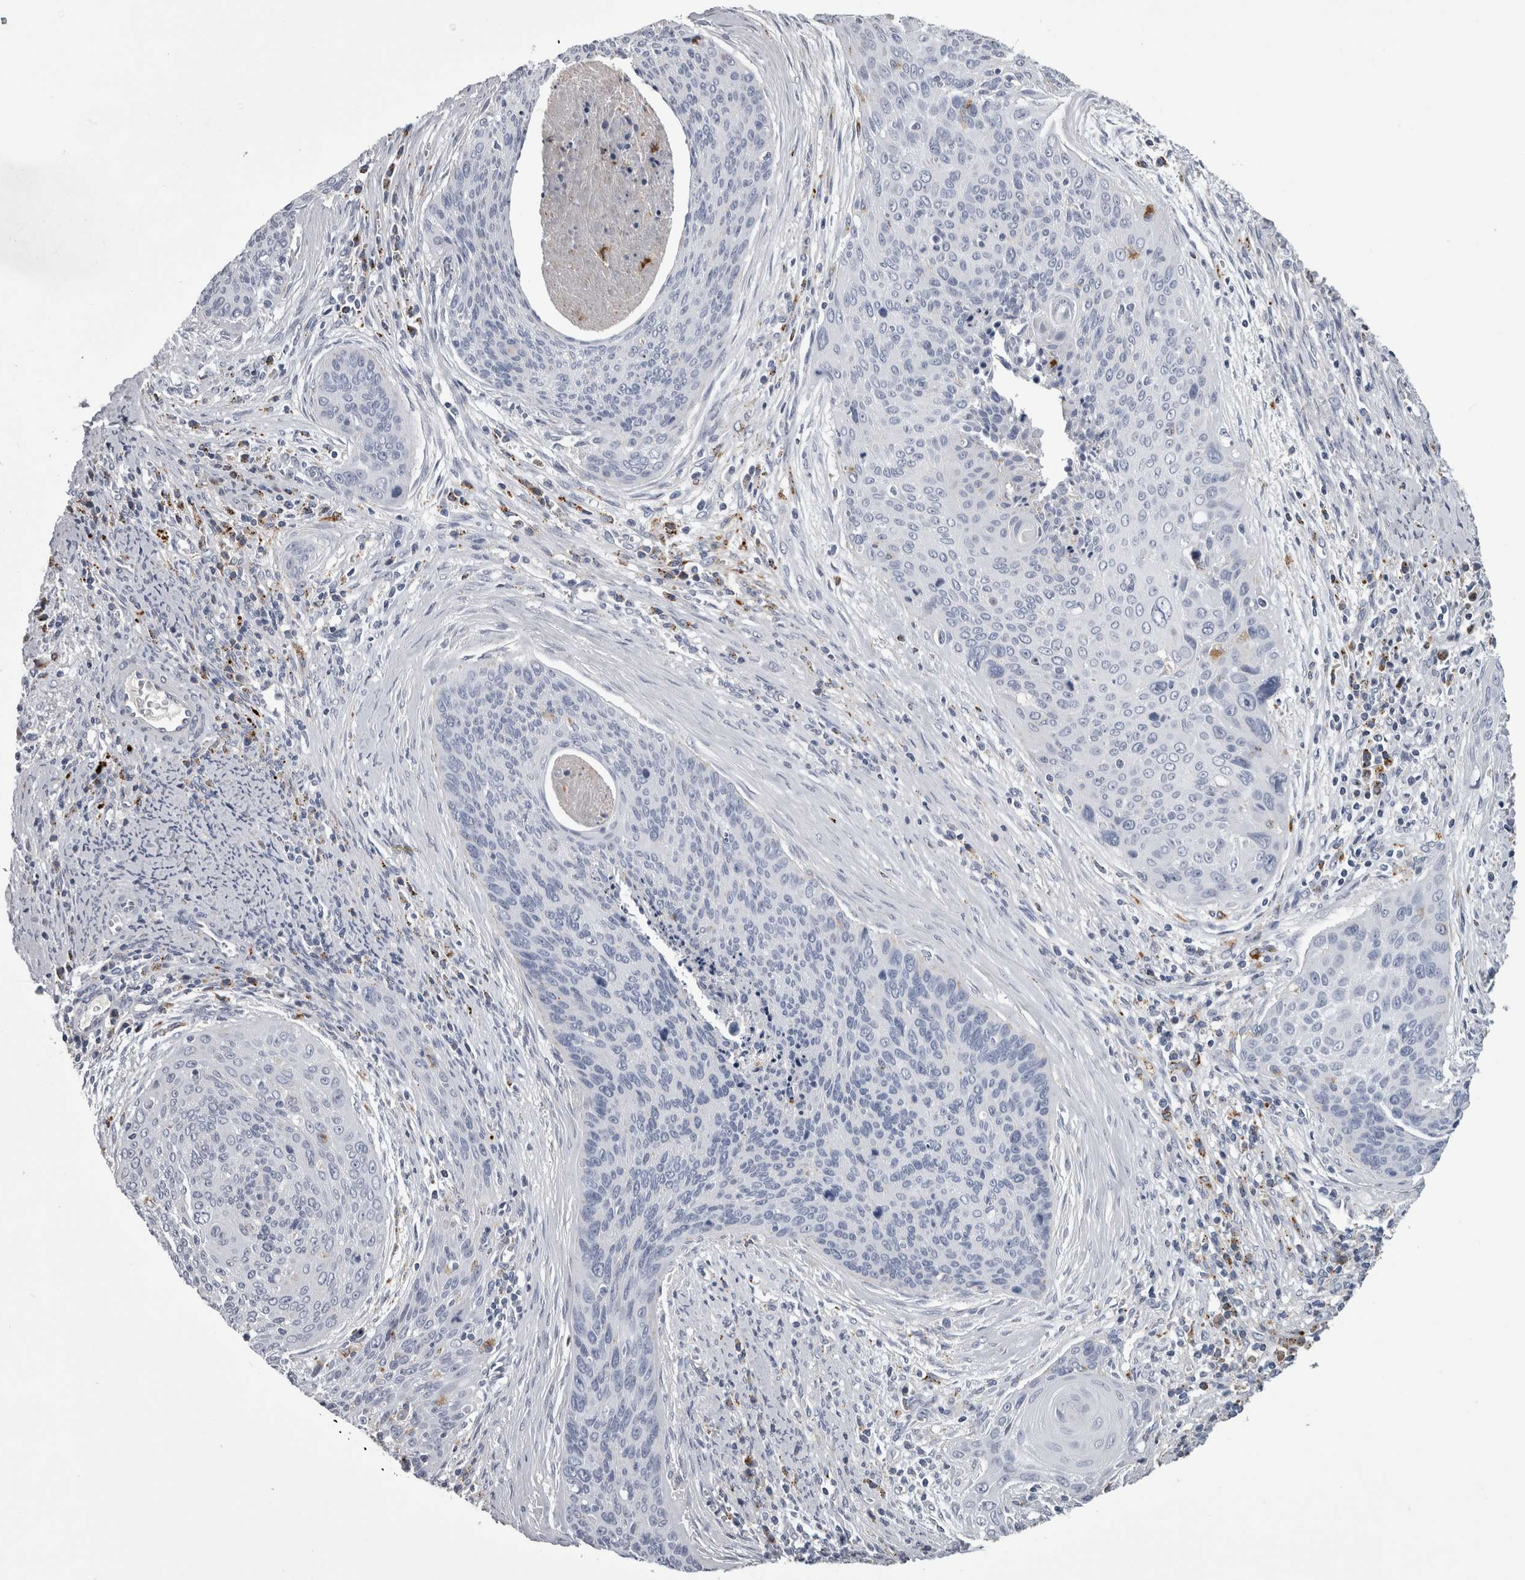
{"staining": {"intensity": "negative", "quantity": "none", "location": "none"}, "tissue": "cervical cancer", "cell_type": "Tumor cells", "image_type": "cancer", "snomed": [{"axis": "morphology", "description": "Squamous cell carcinoma, NOS"}, {"axis": "topography", "description": "Cervix"}], "caption": "A micrograph of human cervical cancer is negative for staining in tumor cells.", "gene": "DPP7", "patient": {"sex": "female", "age": 55}}